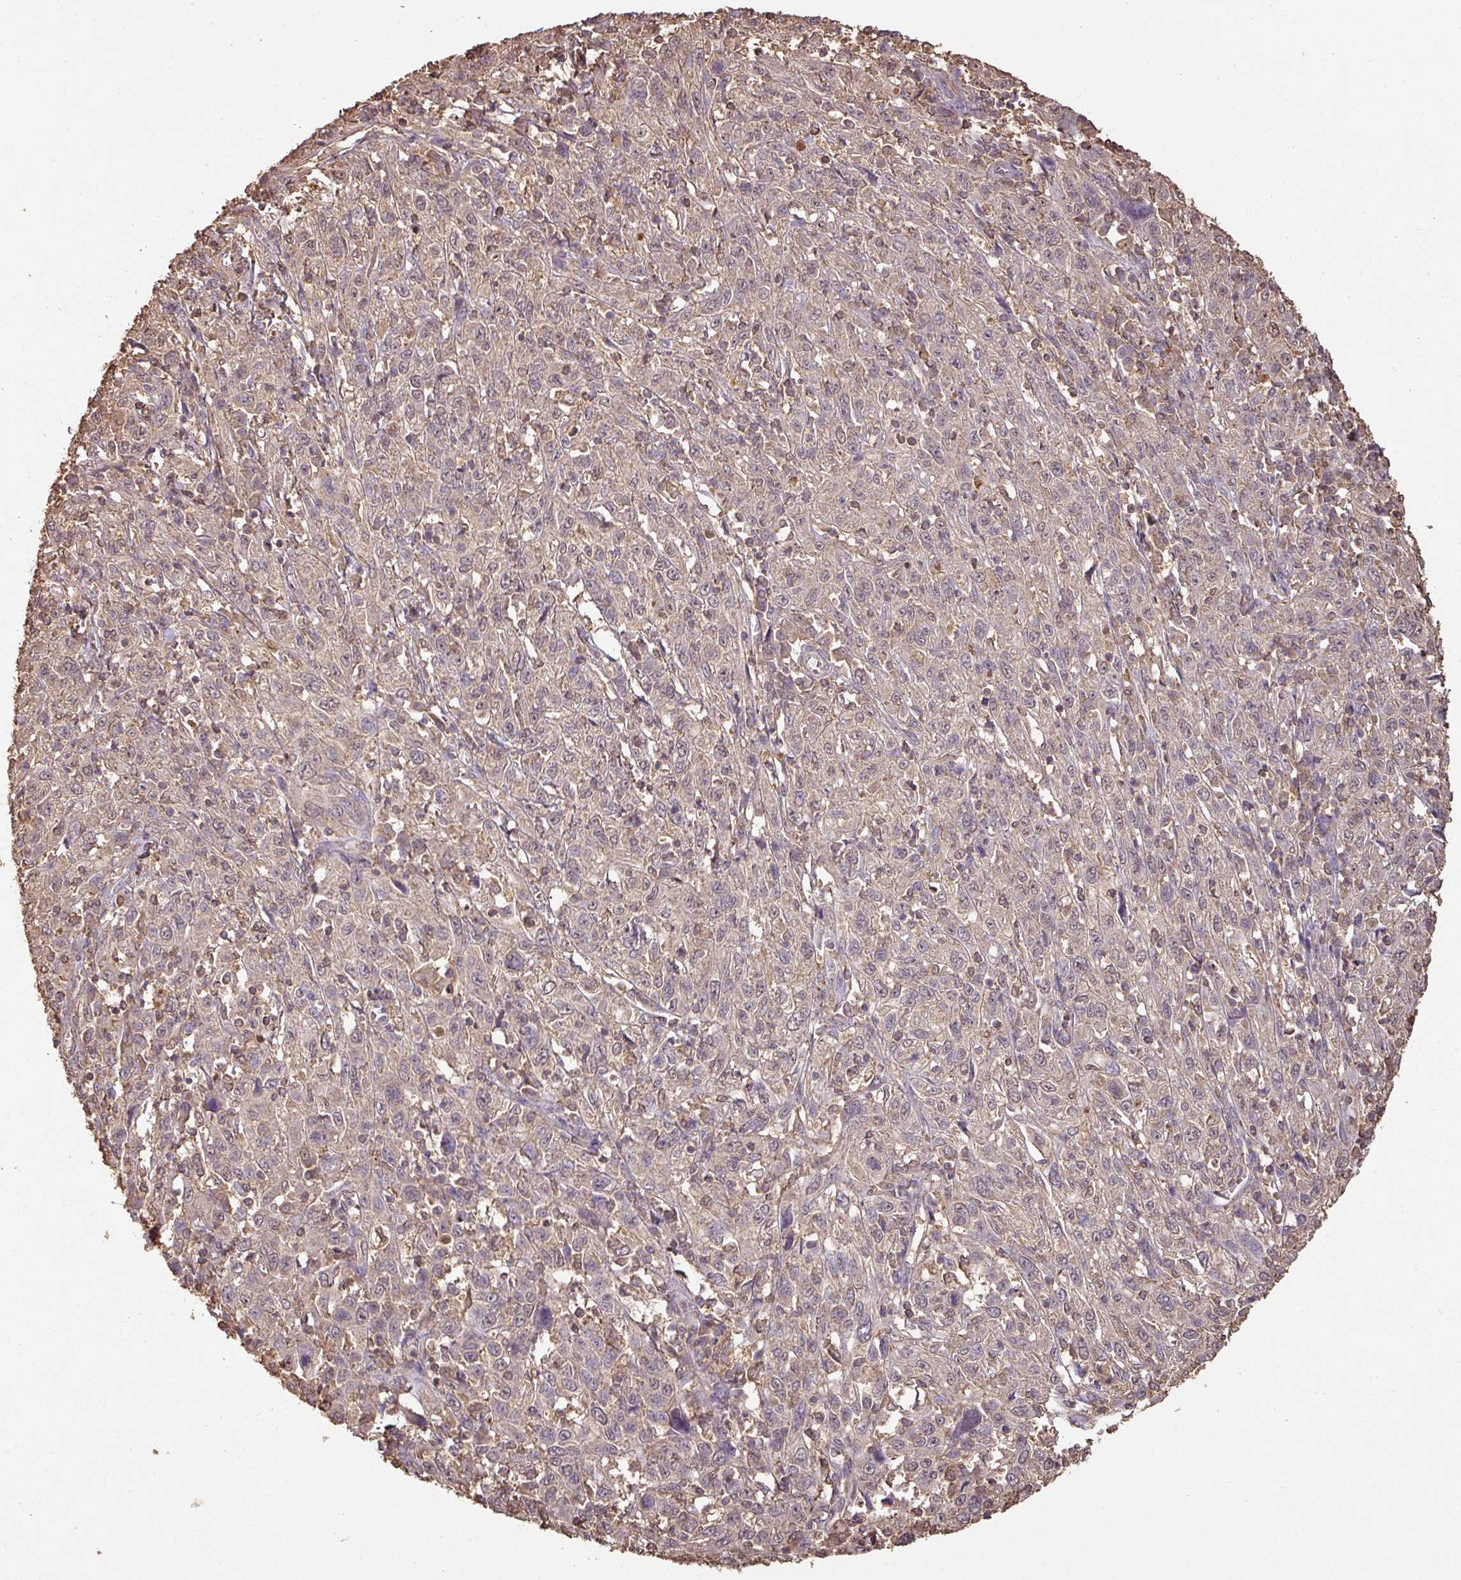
{"staining": {"intensity": "weak", "quantity": "<25%", "location": "cytoplasmic/membranous,nuclear"}, "tissue": "cervical cancer", "cell_type": "Tumor cells", "image_type": "cancer", "snomed": [{"axis": "morphology", "description": "Squamous cell carcinoma, NOS"}, {"axis": "topography", "description": "Cervix"}], "caption": "The IHC image has no significant expression in tumor cells of cervical squamous cell carcinoma tissue.", "gene": "ATAT1", "patient": {"sex": "female", "age": 46}}